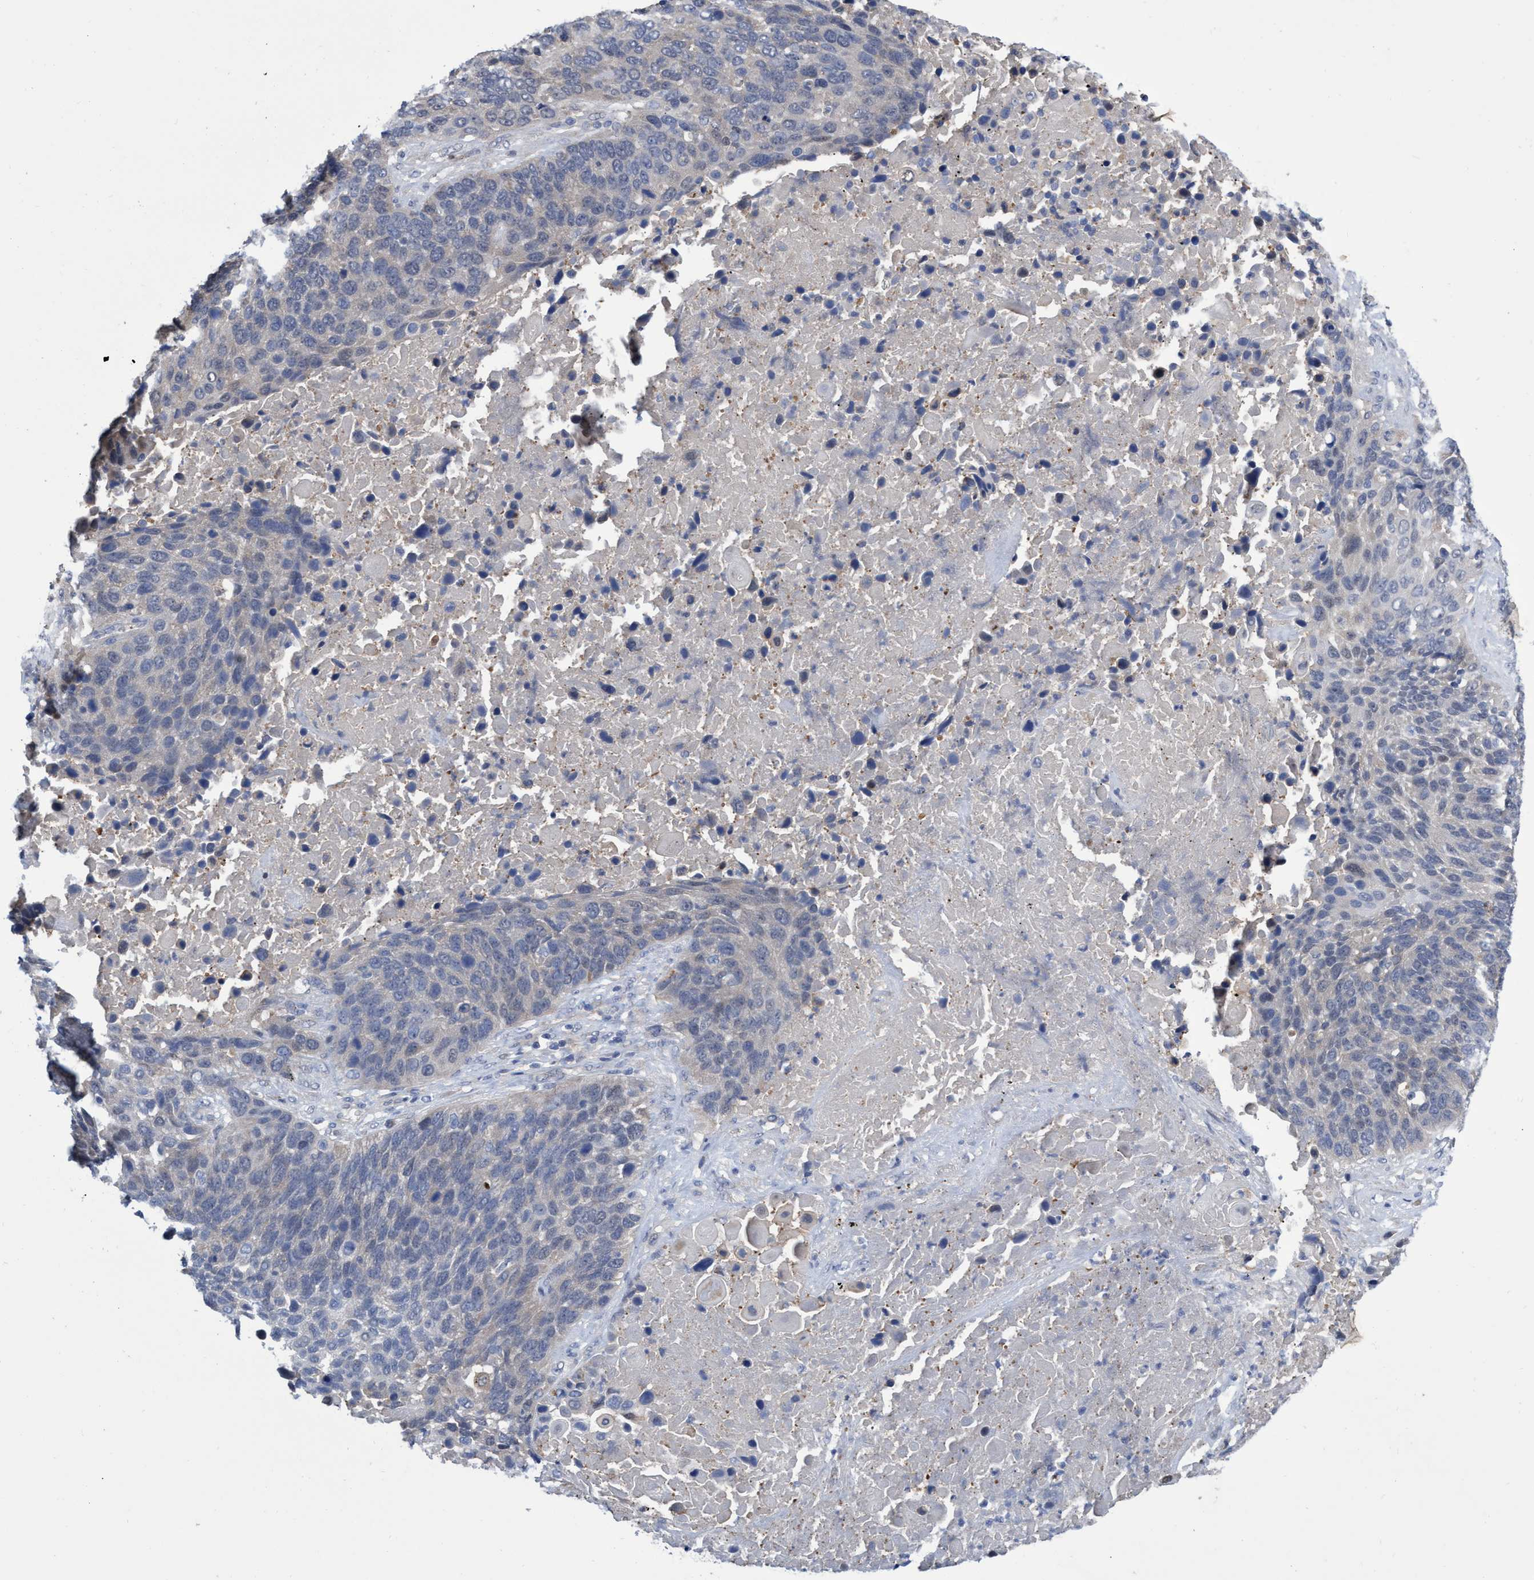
{"staining": {"intensity": "negative", "quantity": "none", "location": "none"}, "tissue": "lung cancer", "cell_type": "Tumor cells", "image_type": "cancer", "snomed": [{"axis": "morphology", "description": "Squamous cell carcinoma, NOS"}, {"axis": "topography", "description": "Lung"}], "caption": "Tumor cells are negative for brown protein staining in lung squamous cell carcinoma.", "gene": "SVEP1", "patient": {"sex": "male", "age": 66}}